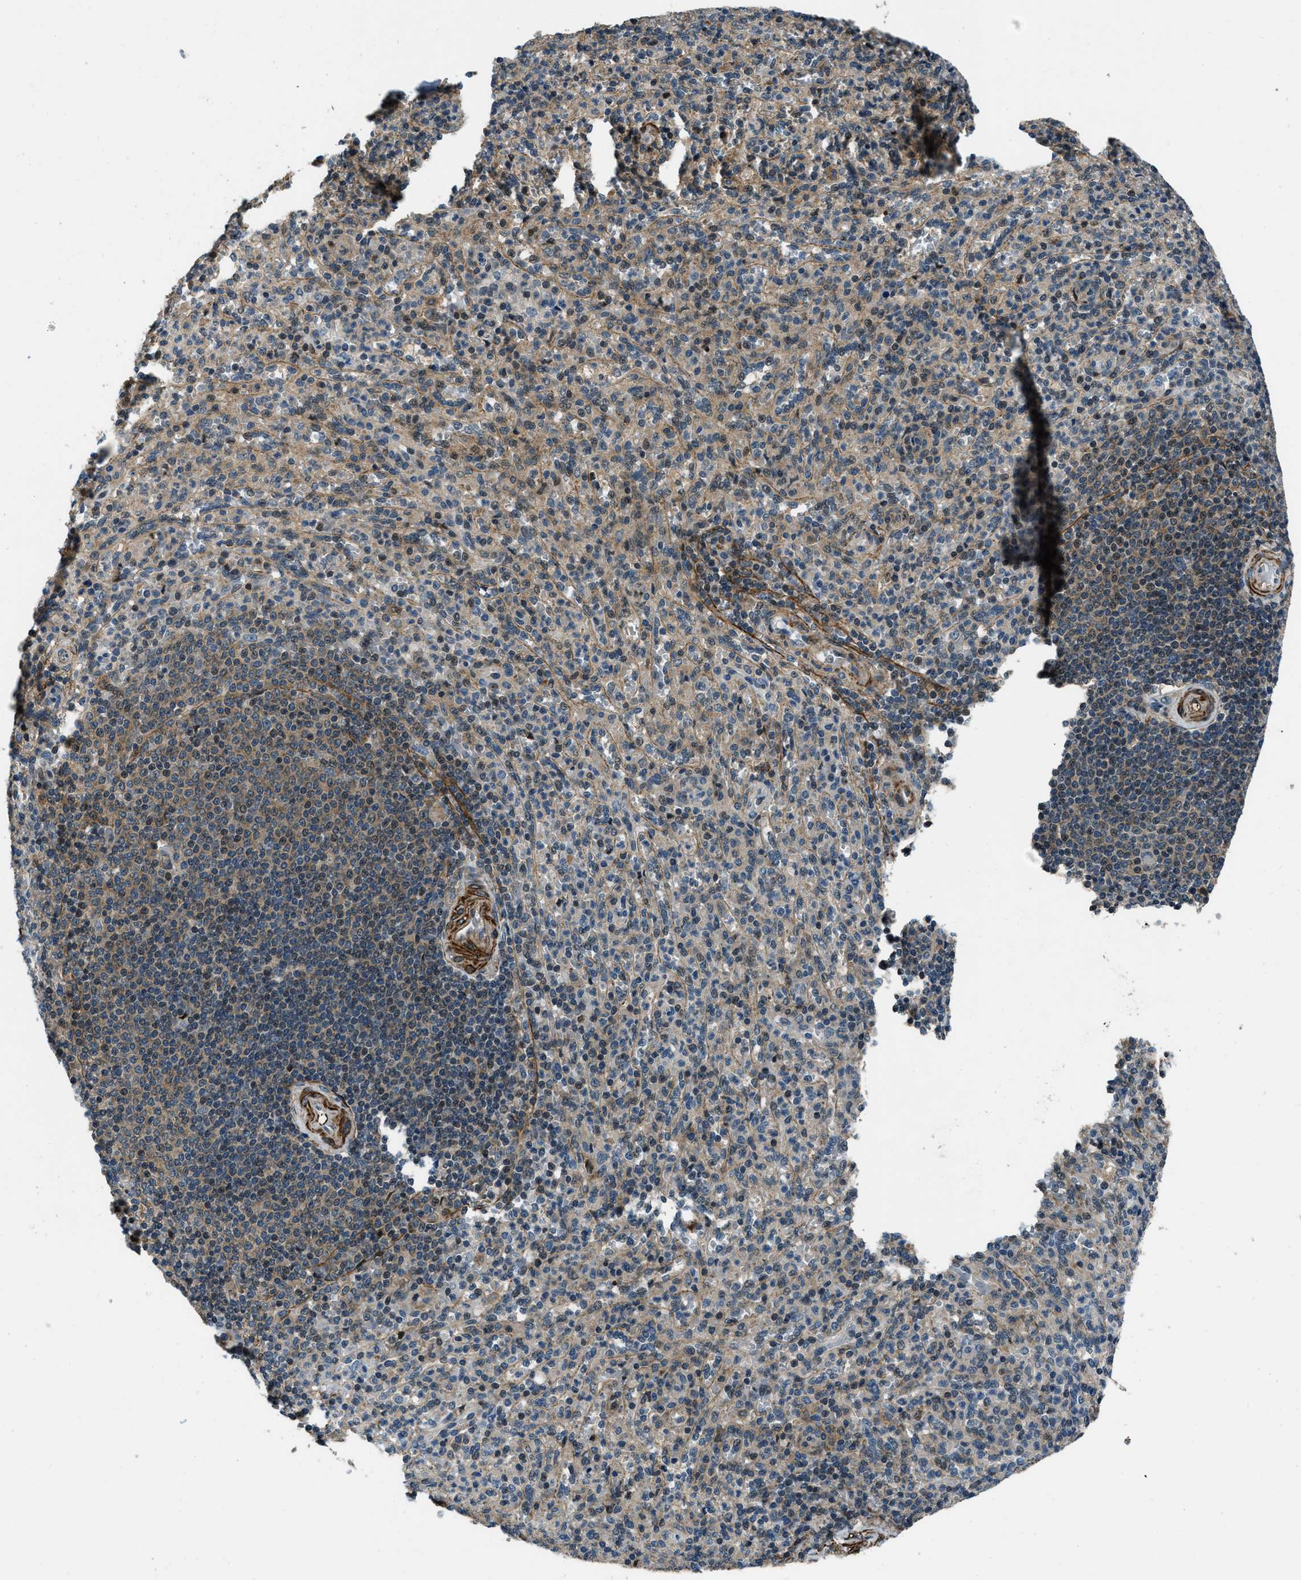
{"staining": {"intensity": "weak", "quantity": "25%-75%", "location": "cytoplasmic/membranous"}, "tissue": "spleen", "cell_type": "Cells in red pulp", "image_type": "normal", "snomed": [{"axis": "morphology", "description": "Normal tissue, NOS"}, {"axis": "topography", "description": "Spleen"}], "caption": "Cells in red pulp show weak cytoplasmic/membranous staining in approximately 25%-75% of cells in unremarkable spleen. The protein of interest is shown in brown color, while the nuclei are stained blue.", "gene": "NUDCD3", "patient": {"sex": "male", "age": 36}}